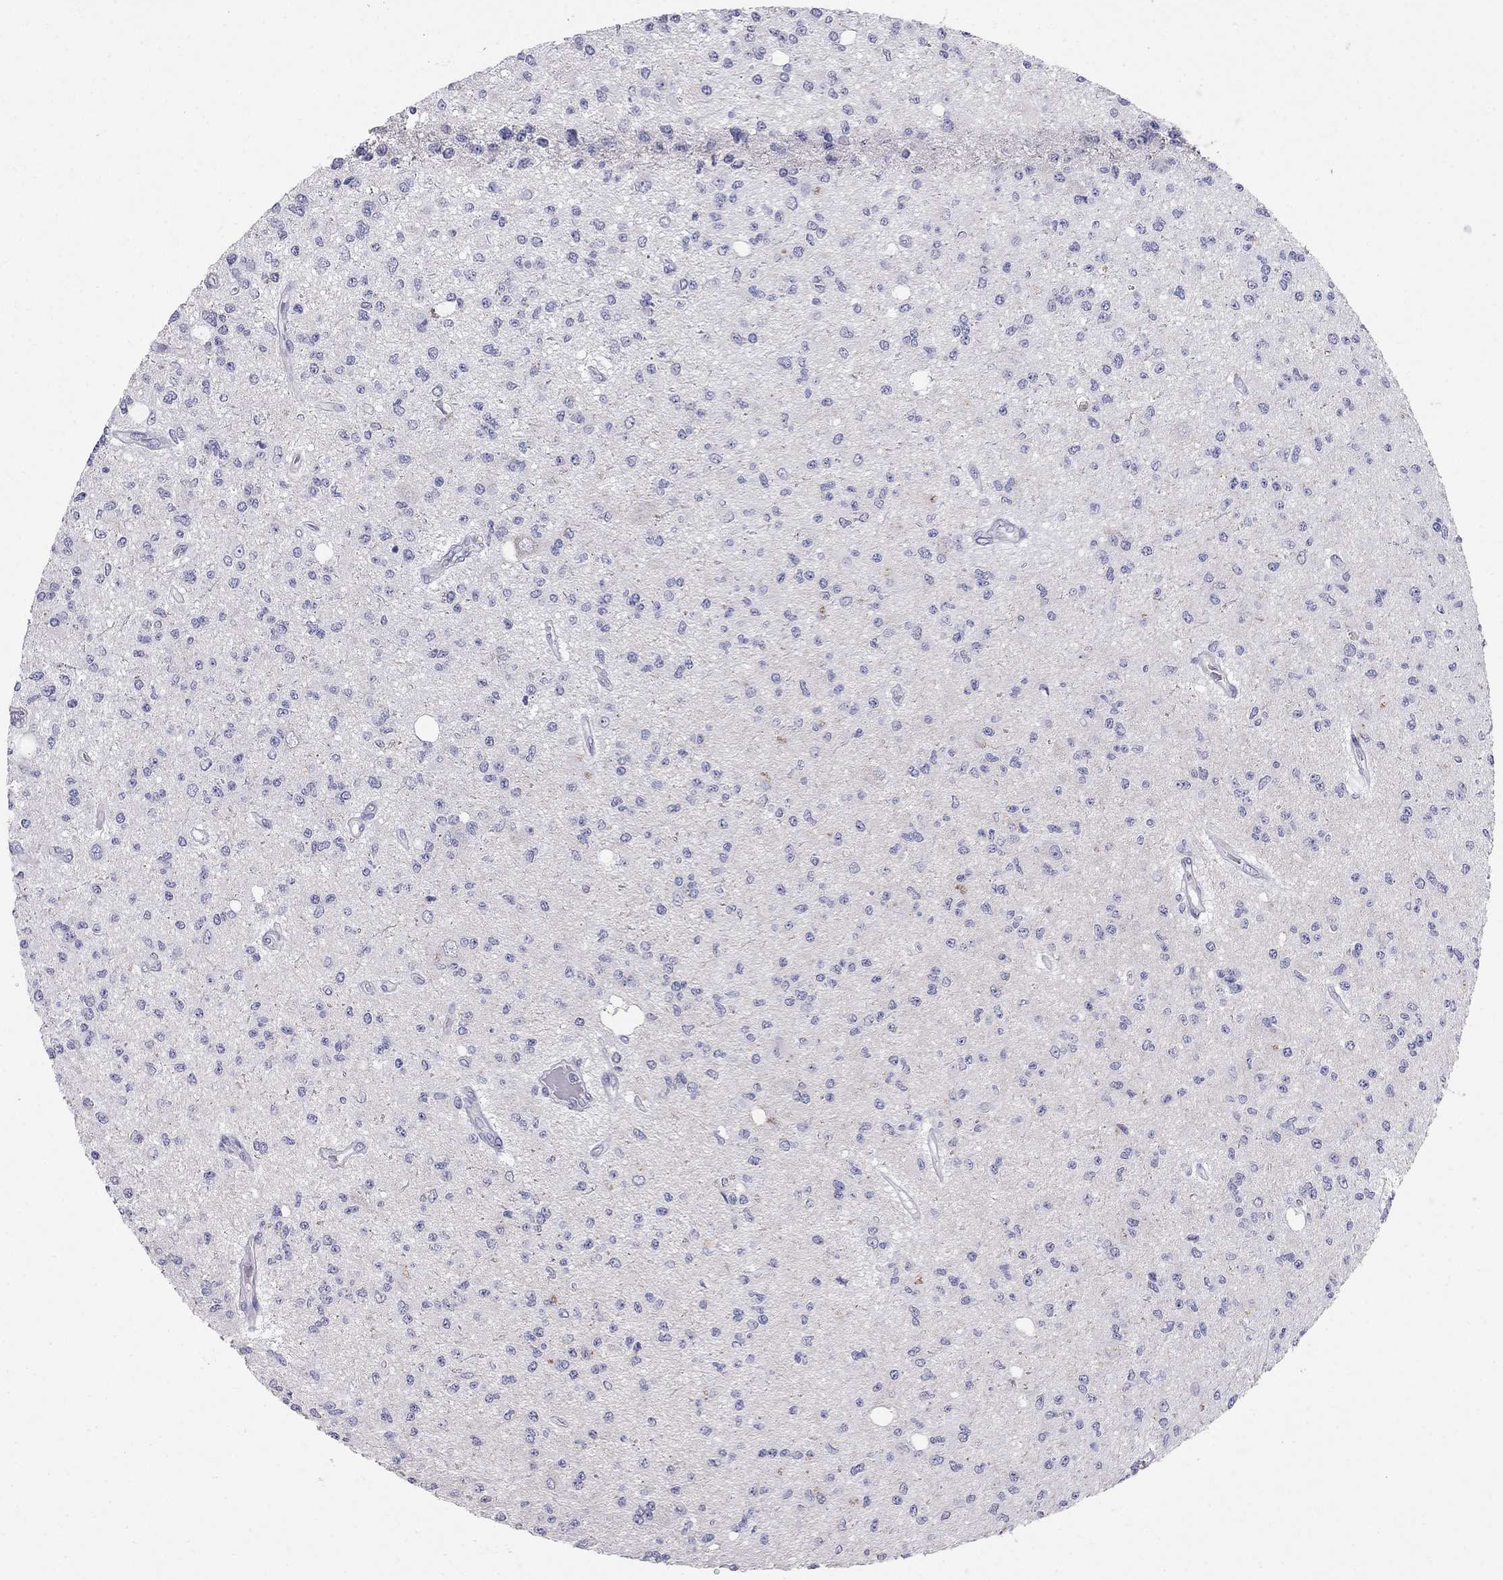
{"staining": {"intensity": "negative", "quantity": "none", "location": "none"}, "tissue": "glioma", "cell_type": "Tumor cells", "image_type": "cancer", "snomed": [{"axis": "morphology", "description": "Glioma, malignant, Low grade"}, {"axis": "topography", "description": "Brain"}], "caption": "Human glioma stained for a protein using immunohistochemistry reveals no expression in tumor cells.", "gene": "LY6H", "patient": {"sex": "male", "age": 67}}